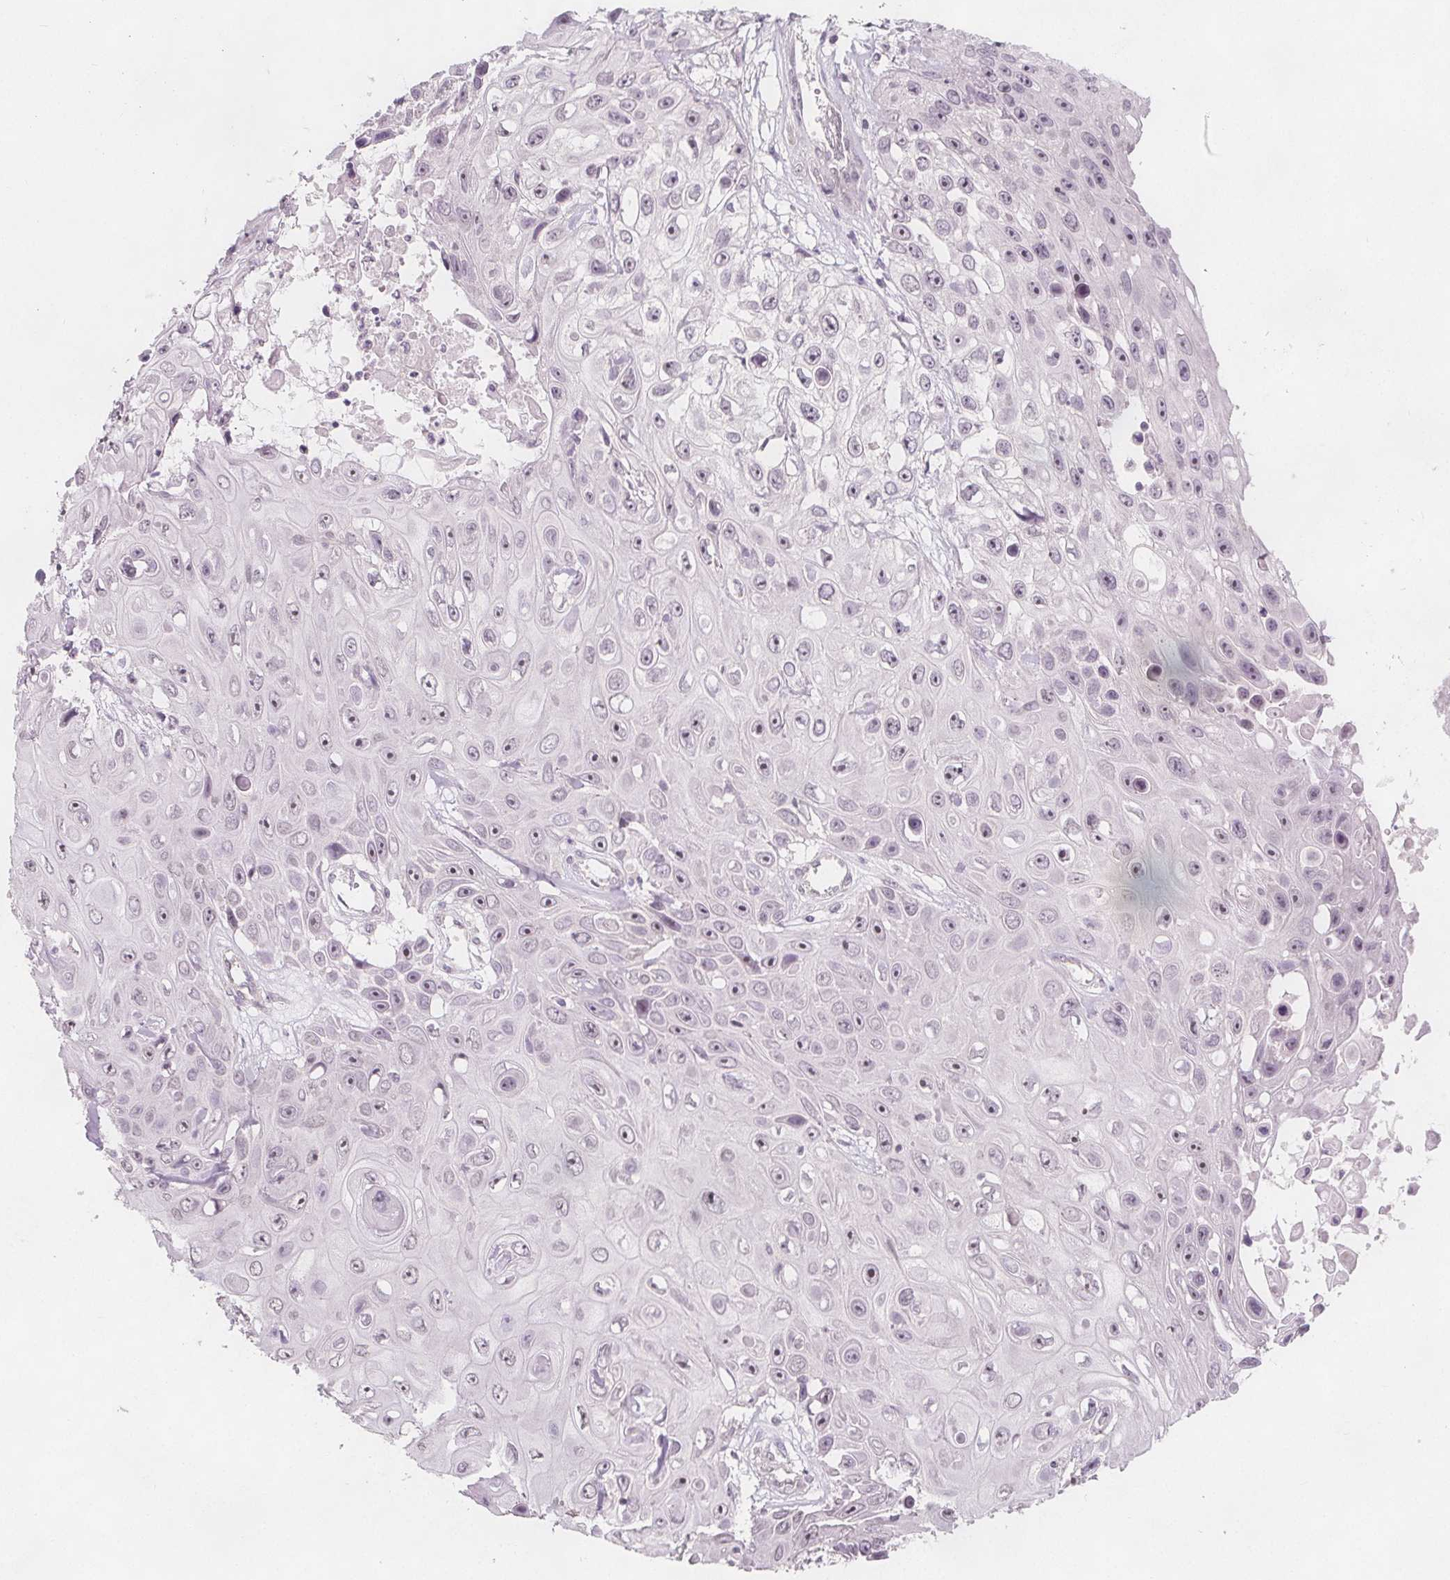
{"staining": {"intensity": "moderate", "quantity": "<25%", "location": "nuclear"}, "tissue": "skin cancer", "cell_type": "Tumor cells", "image_type": "cancer", "snomed": [{"axis": "morphology", "description": "Squamous cell carcinoma, NOS"}, {"axis": "topography", "description": "Skin"}], "caption": "Immunohistochemistry (IHC) of human squamous cell carcinoma (skin) displays low levels of moderate nuclear positivity in about <25% of tumor cells.", "gene": "C1orf167", "patient": {"sex": "male", "age": 82}}